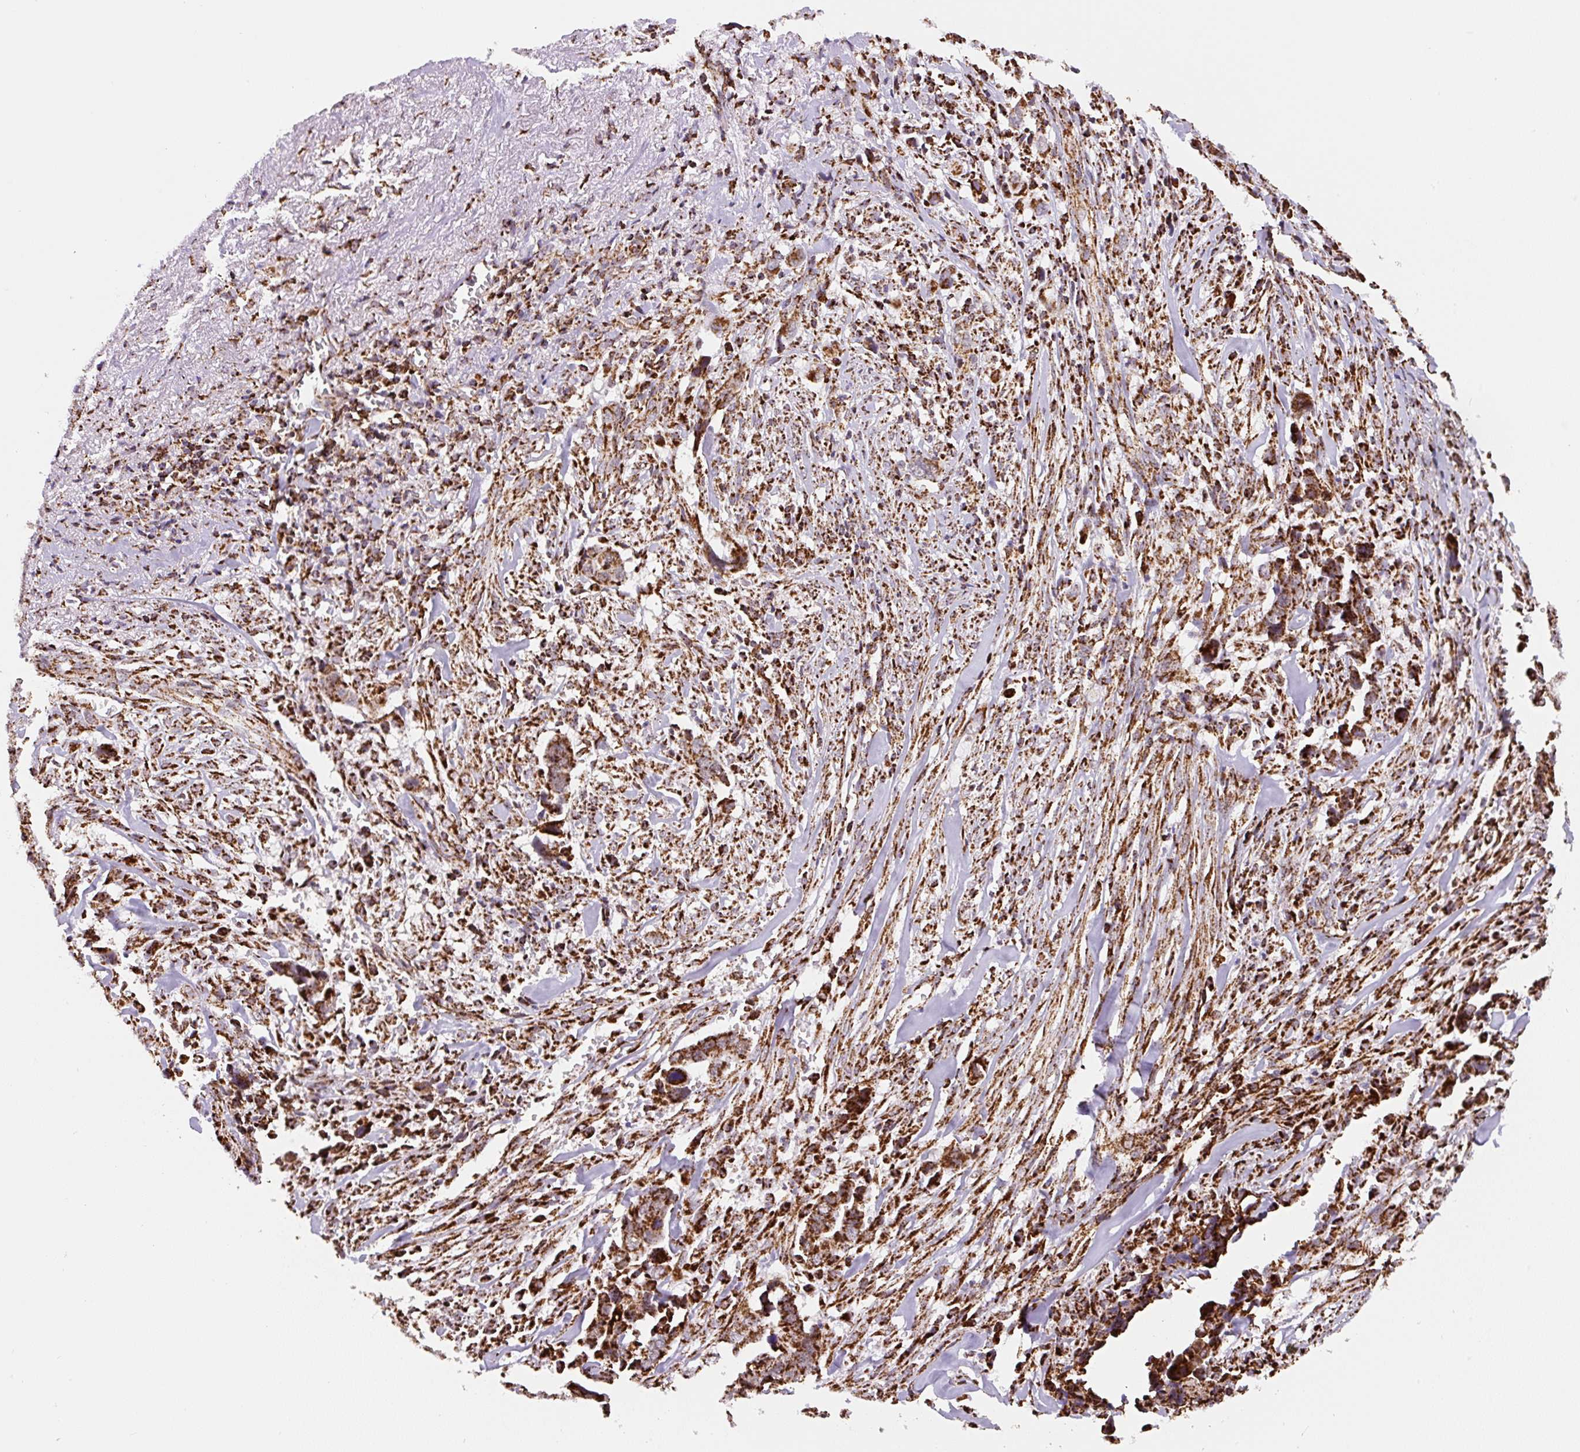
{"staining": {"intensity": "strong", "quantity": ">75%", "location": "cytoplasmic/membranous"}, "tissue": "liver cancer", "cell_type": "Tumor cells", "image_type": "cancer", "snomed": [{"axis": "morphology", "description": "Cholangiocarcinoma"}, {"axis": "topography", "description": "Liver"}], "caption": "The histopathology image reveals a brown stain indicating the presence of a protein in the cytoplasmic/membranous of tumor cells in liver cancer (cholangiocarcinoma).", "gene": "ATP5F1A", "patient": {"sex": "female", "age": 79}}